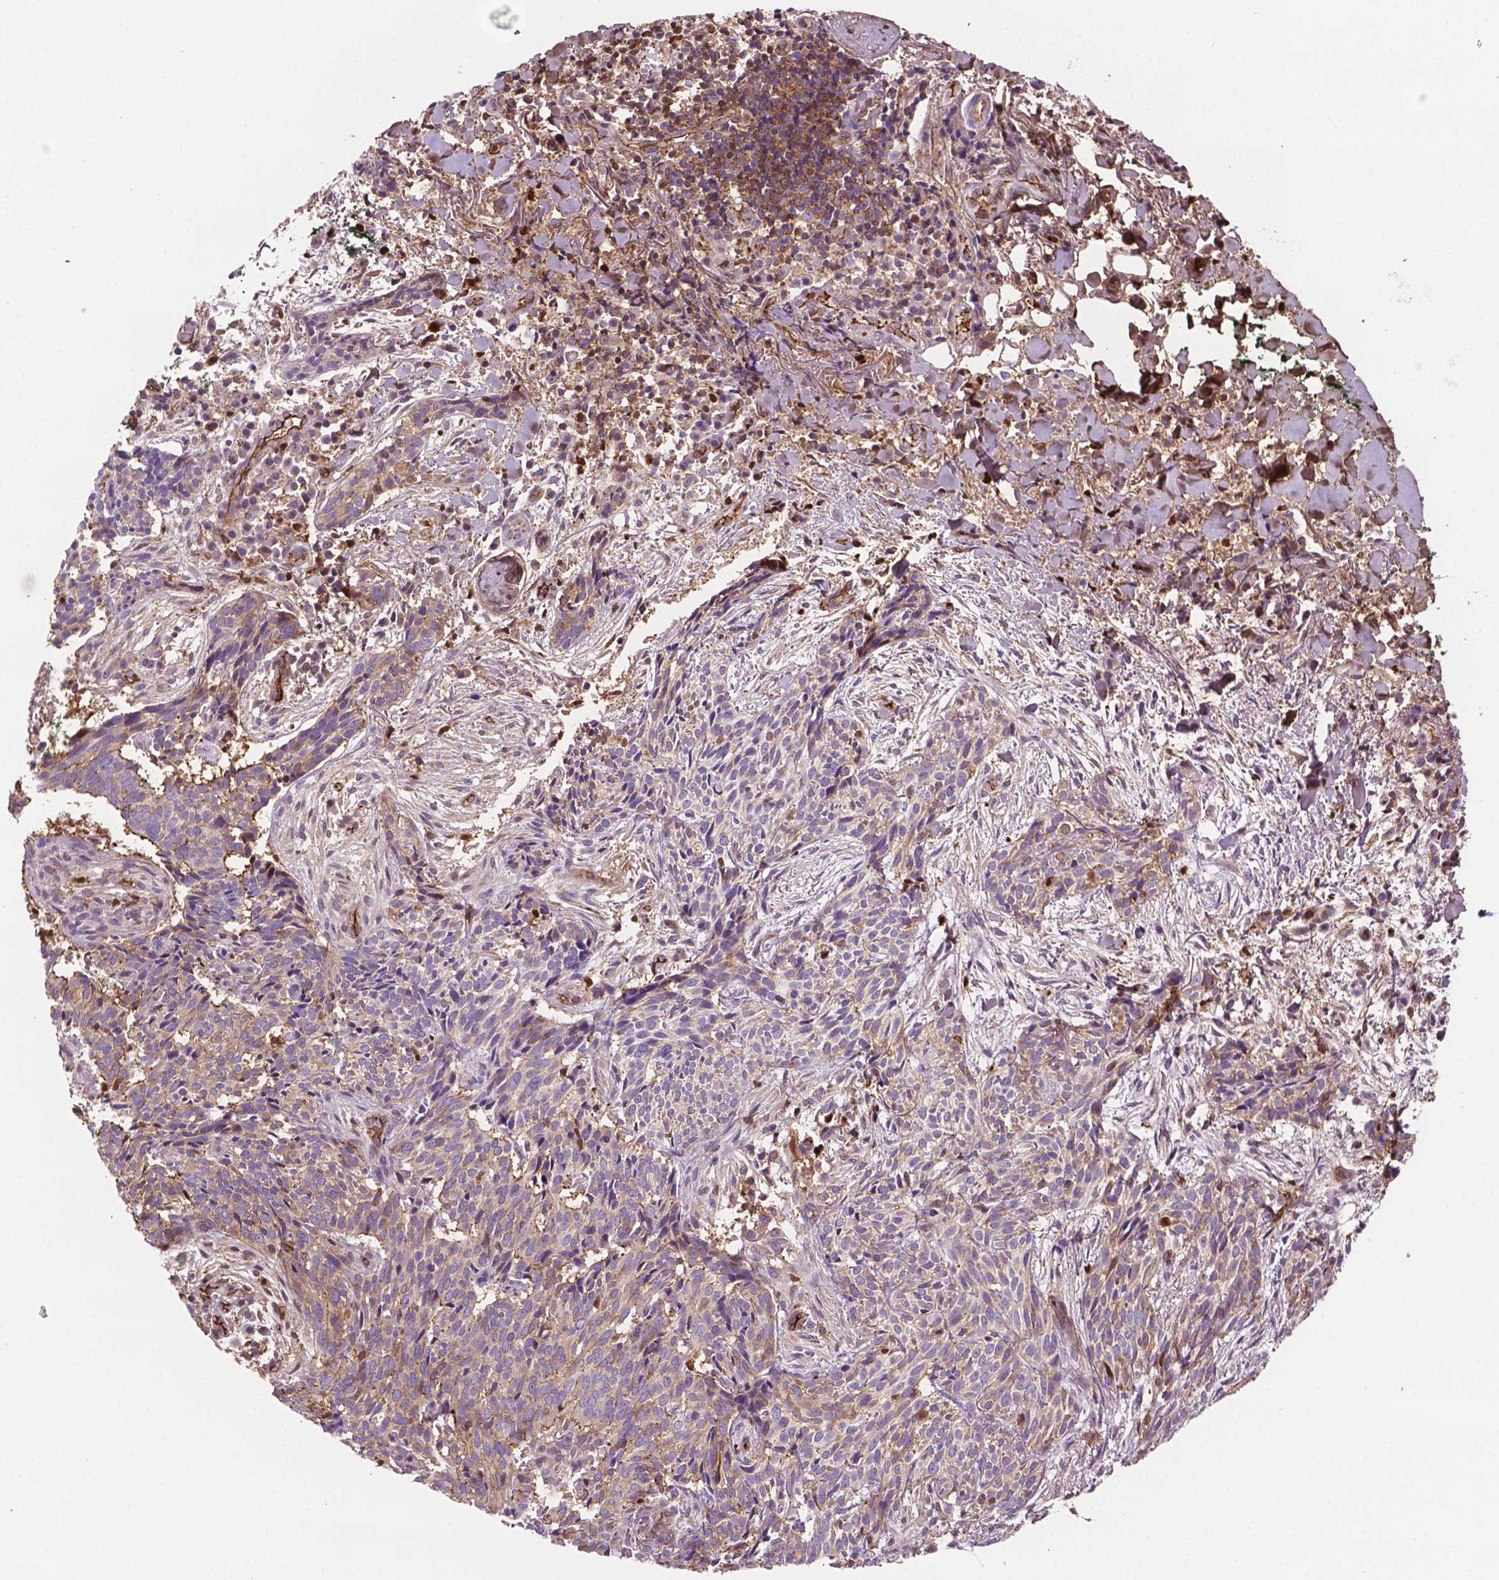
{"staining": {"intensity": "weak", "quantity": "25%-75%", "location": "cytoplasmic/membranous"}, "tissue": "skin cancer", "cell_type": "Tumor cells", "image_type": "cancer", "snomed": [{"axis": "morphology", "description": "Basal cell carcinoma"}, {"axis": "topography", "description": "Skin"}], "caption": "A brown stain shows weak cytoplasmic/membranous expression of a protein in skin cancer (basal cell carcinoma) tumor cells.", "gene": "DCN", "patient": {"sex": "male", "age": 71}}